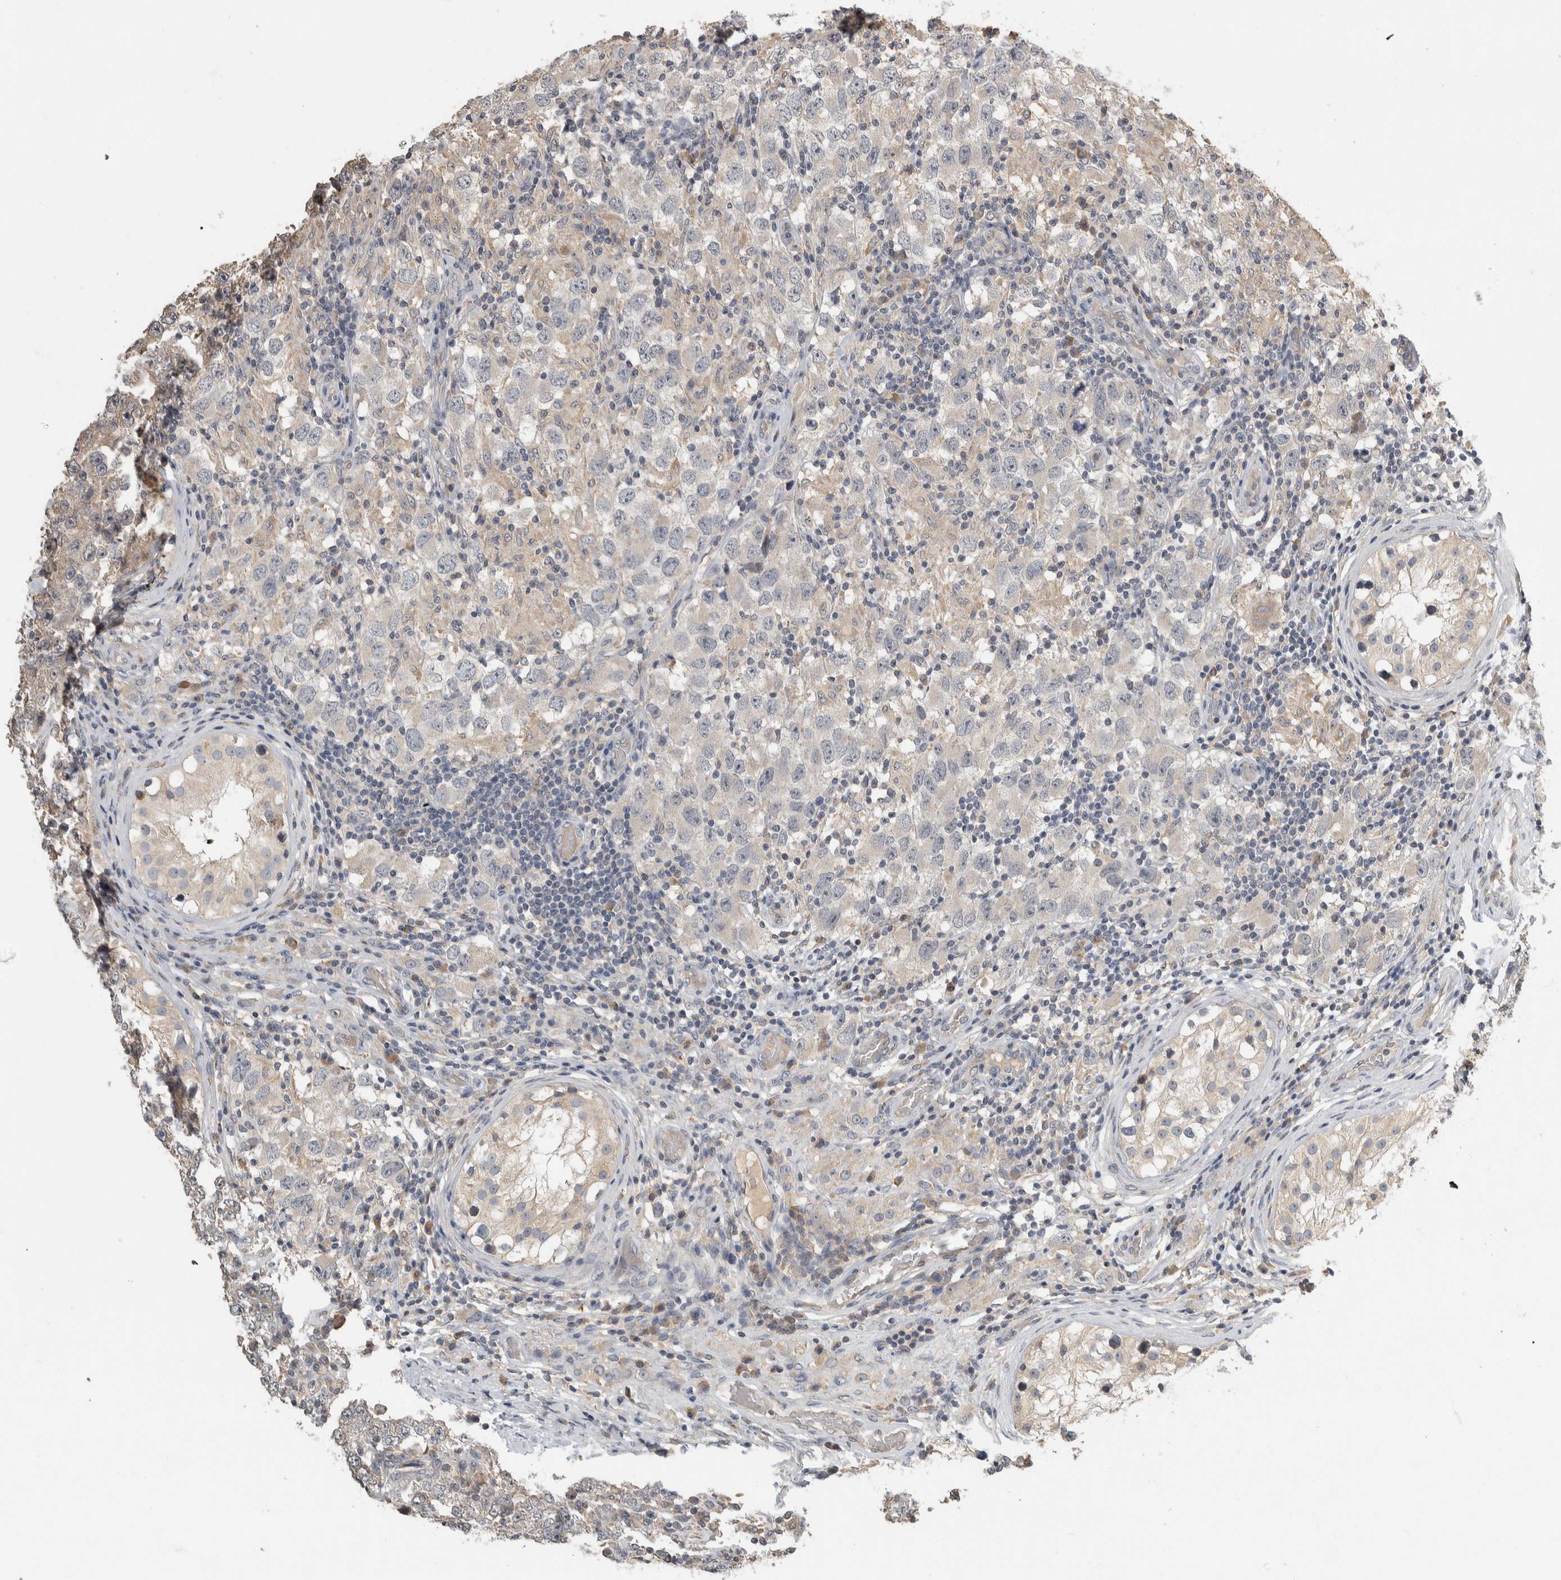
{"staining": {"intensity": "negative", "quantity": "none", "location": "none"}, "tissue": "testis cancer", "cell_type": "Tumor cells", "image_type": "cancer", "snomed": [{"axis": "morphology", "description": "Carcinoma, Embryonal, NOS"}, {"axis": "topography", "description": "Testis"}], "caption": "DAB (3,3'-diaminobenzidine) immunohistochemical staining of human testis cancer reveals no significant staining in tumor cells.", "gene": "EIF3H", "patient": {"sex": "male", "age": 21}}